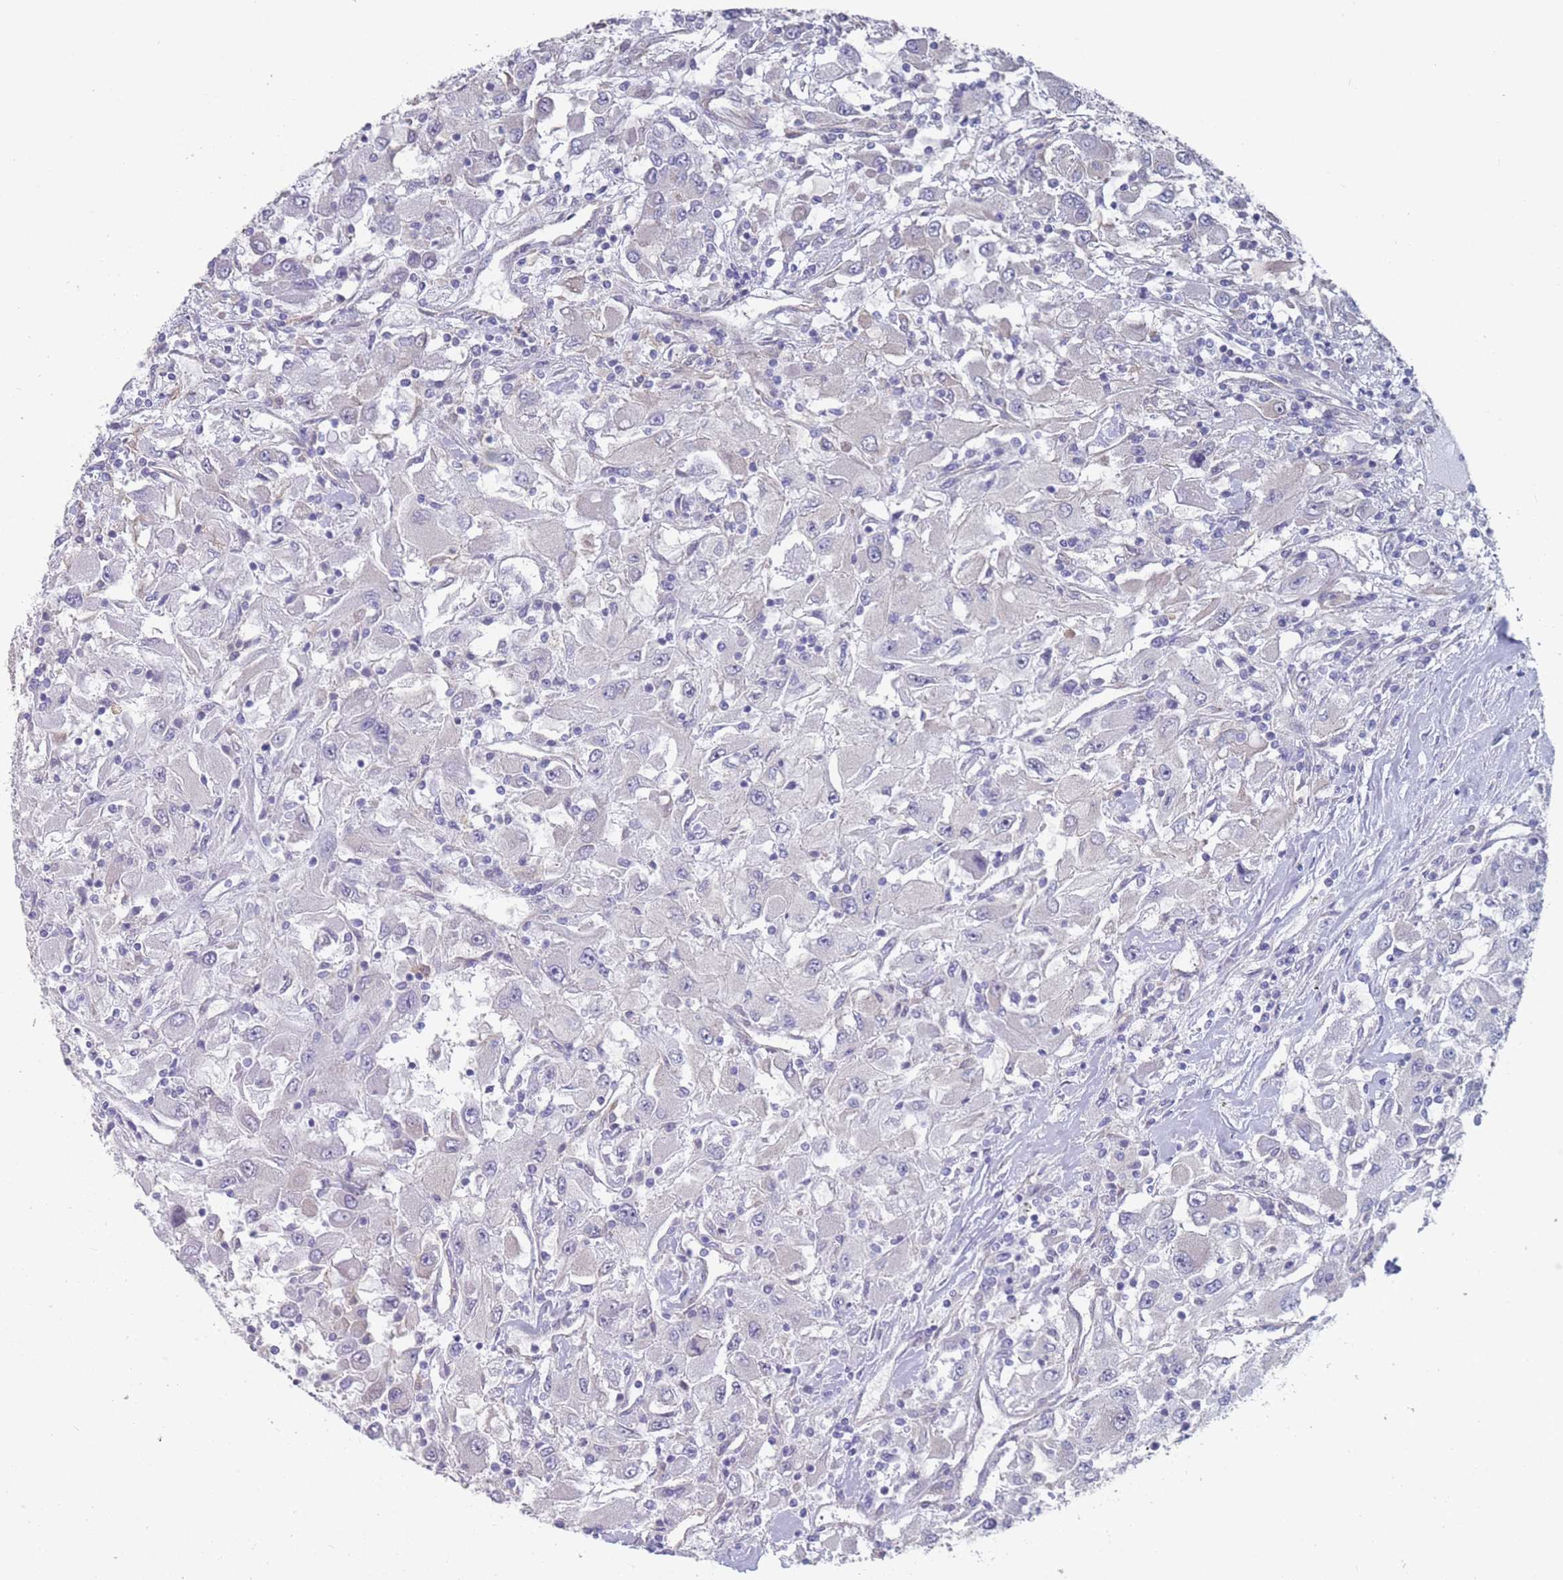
{"staining": {"intensity": "negative", "quantity": "none", "location": "none"}, "tissue": "renal cancer", "cell_type": "Tumor cells", "image_type": "cancer", "snomed": [{"axis": "morphology", "description": "Adenocarcinoma, NOS"}, {"axis": "topography", "description": "Kidney"}], "caption": "Adenocarcinoma (renal) was stained to show a protein in brown. There is no significant expression in tumor cells. (Brightfield microscopy of DAB (3,3'-diaminobenzidine) immunohistochemistry at high magnification).", "gene": "SLC1A6", "patient": {"sex": "female", "age": 67}}